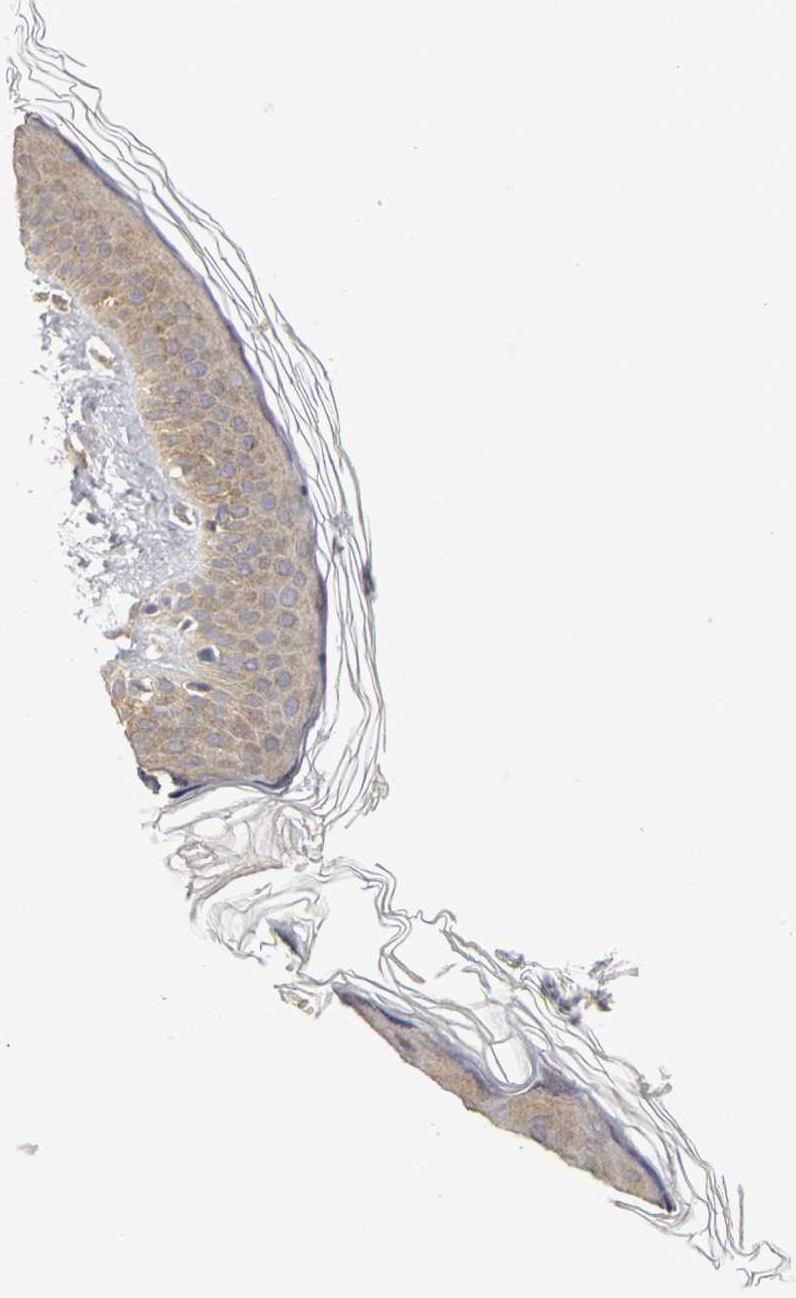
{"staining": {"intensity": "moderate", "quantity": ">75%", "location": "cytoplasmic/membranous"}, "tissue": "skin", "cell_type": "Fibroblasts", "image_type": "normal", "snomed": [{"axis": "morphology", "description": "Normal tissue, NOS"}, {"axis": "topography", "description": "Skin"}], "caption": "A micrograph of human skin stained for a protein shows moderate cytoplasmic/membranous brown staining in fibroblasts.", "gene": "IRAK1", "patient": {"sex": "female", "age": 56}}